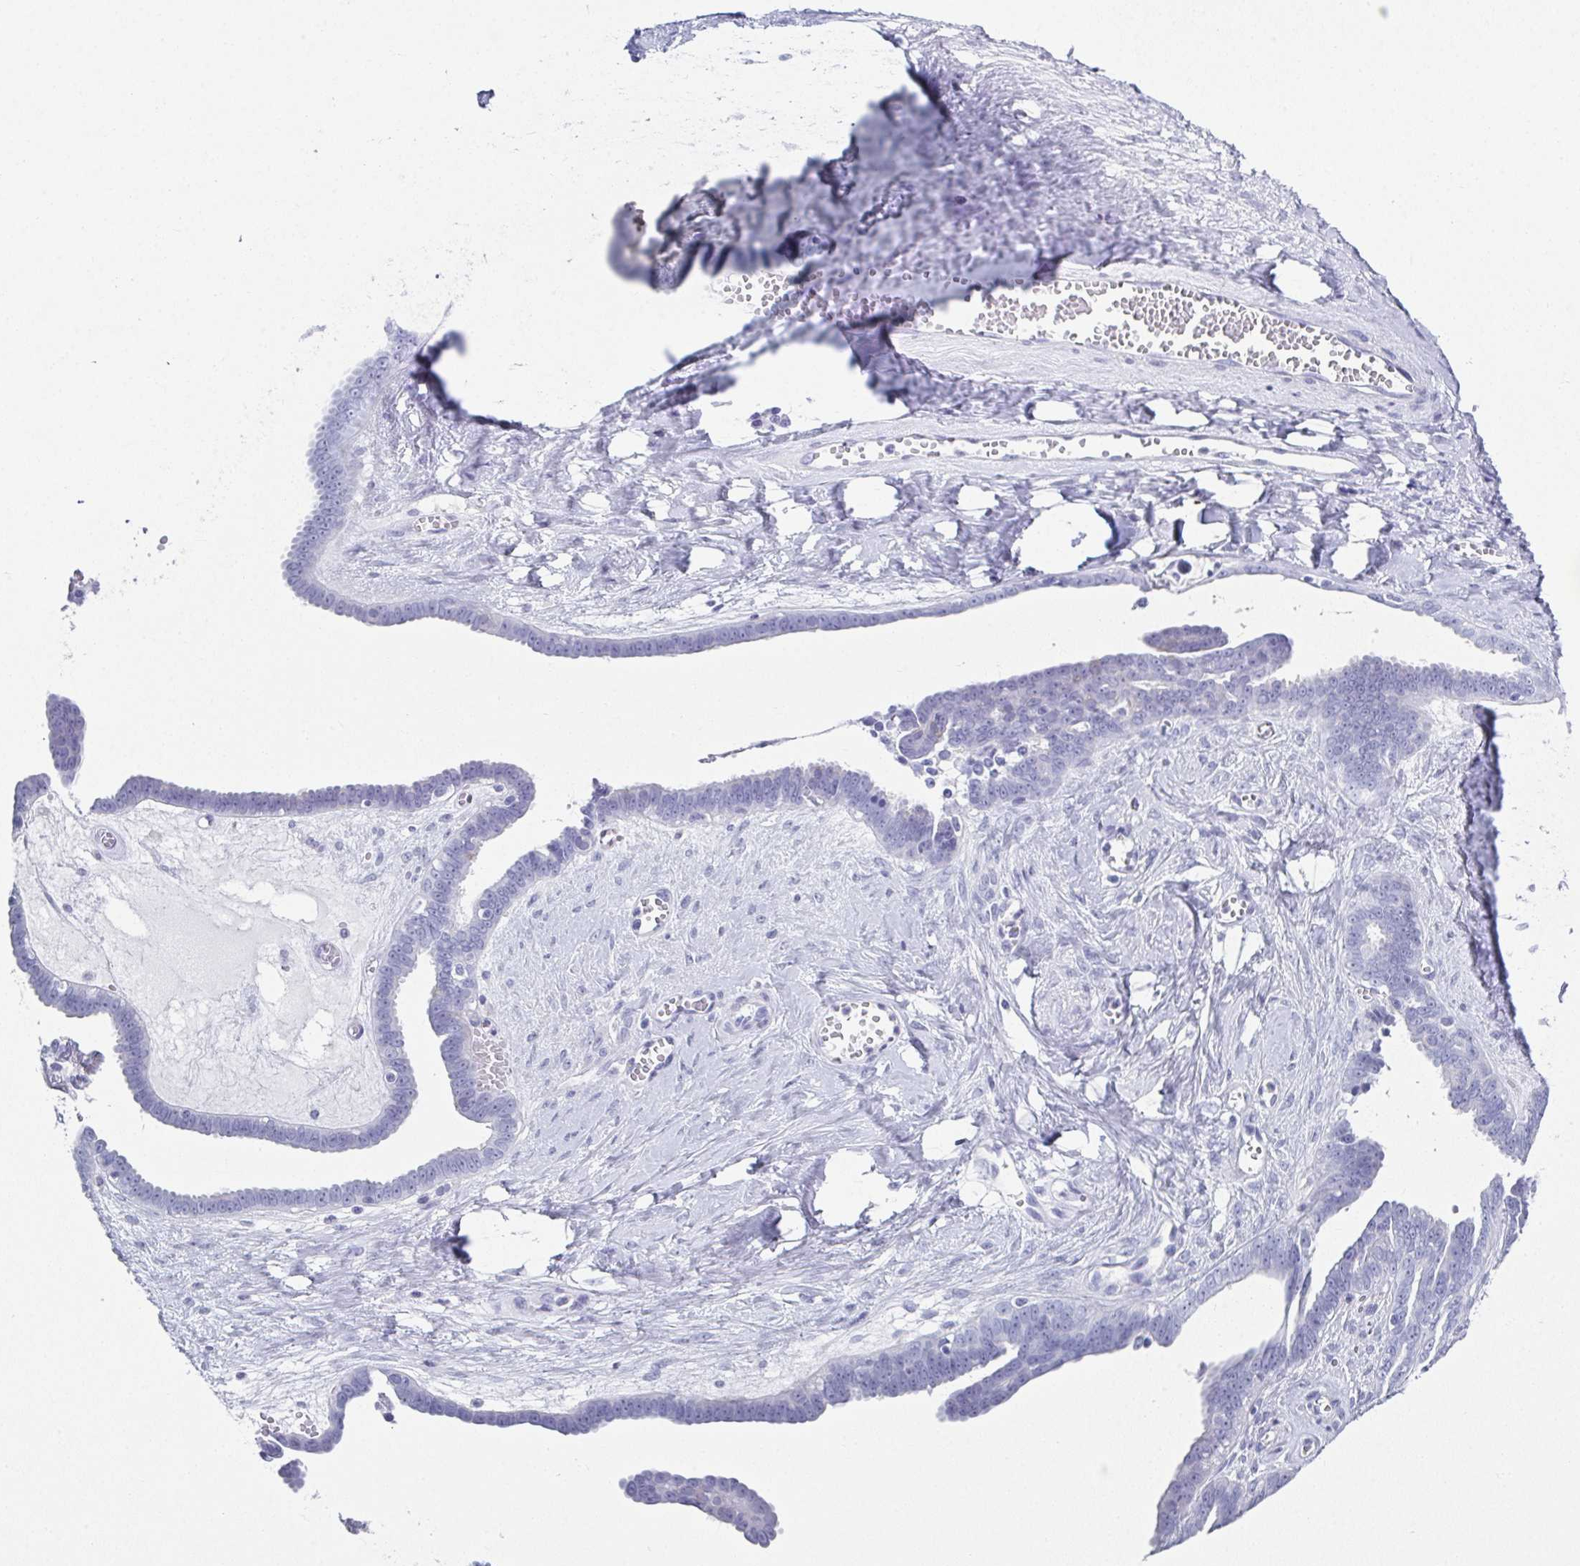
{"staining": {"intensity": "negative", "quantity": "none", "location": "none"}, "tissue": "ovarian cancer", "cell_type": "Tumor cells", "image_type": "cancer", "snomed": [{"axis": "morphology", "description": "Cystadenocarcinoma, serous, NOS"}, {"axis": "topography", "description": "Ovary"}], "caption": "Ovarian cancer (serous cystadenocarcinoma) was stained to show a protein in brown. There is no significant positivity in tumor cells.", "gene": "SYCP1", "patient": {"sex": "female", "age": 71}}